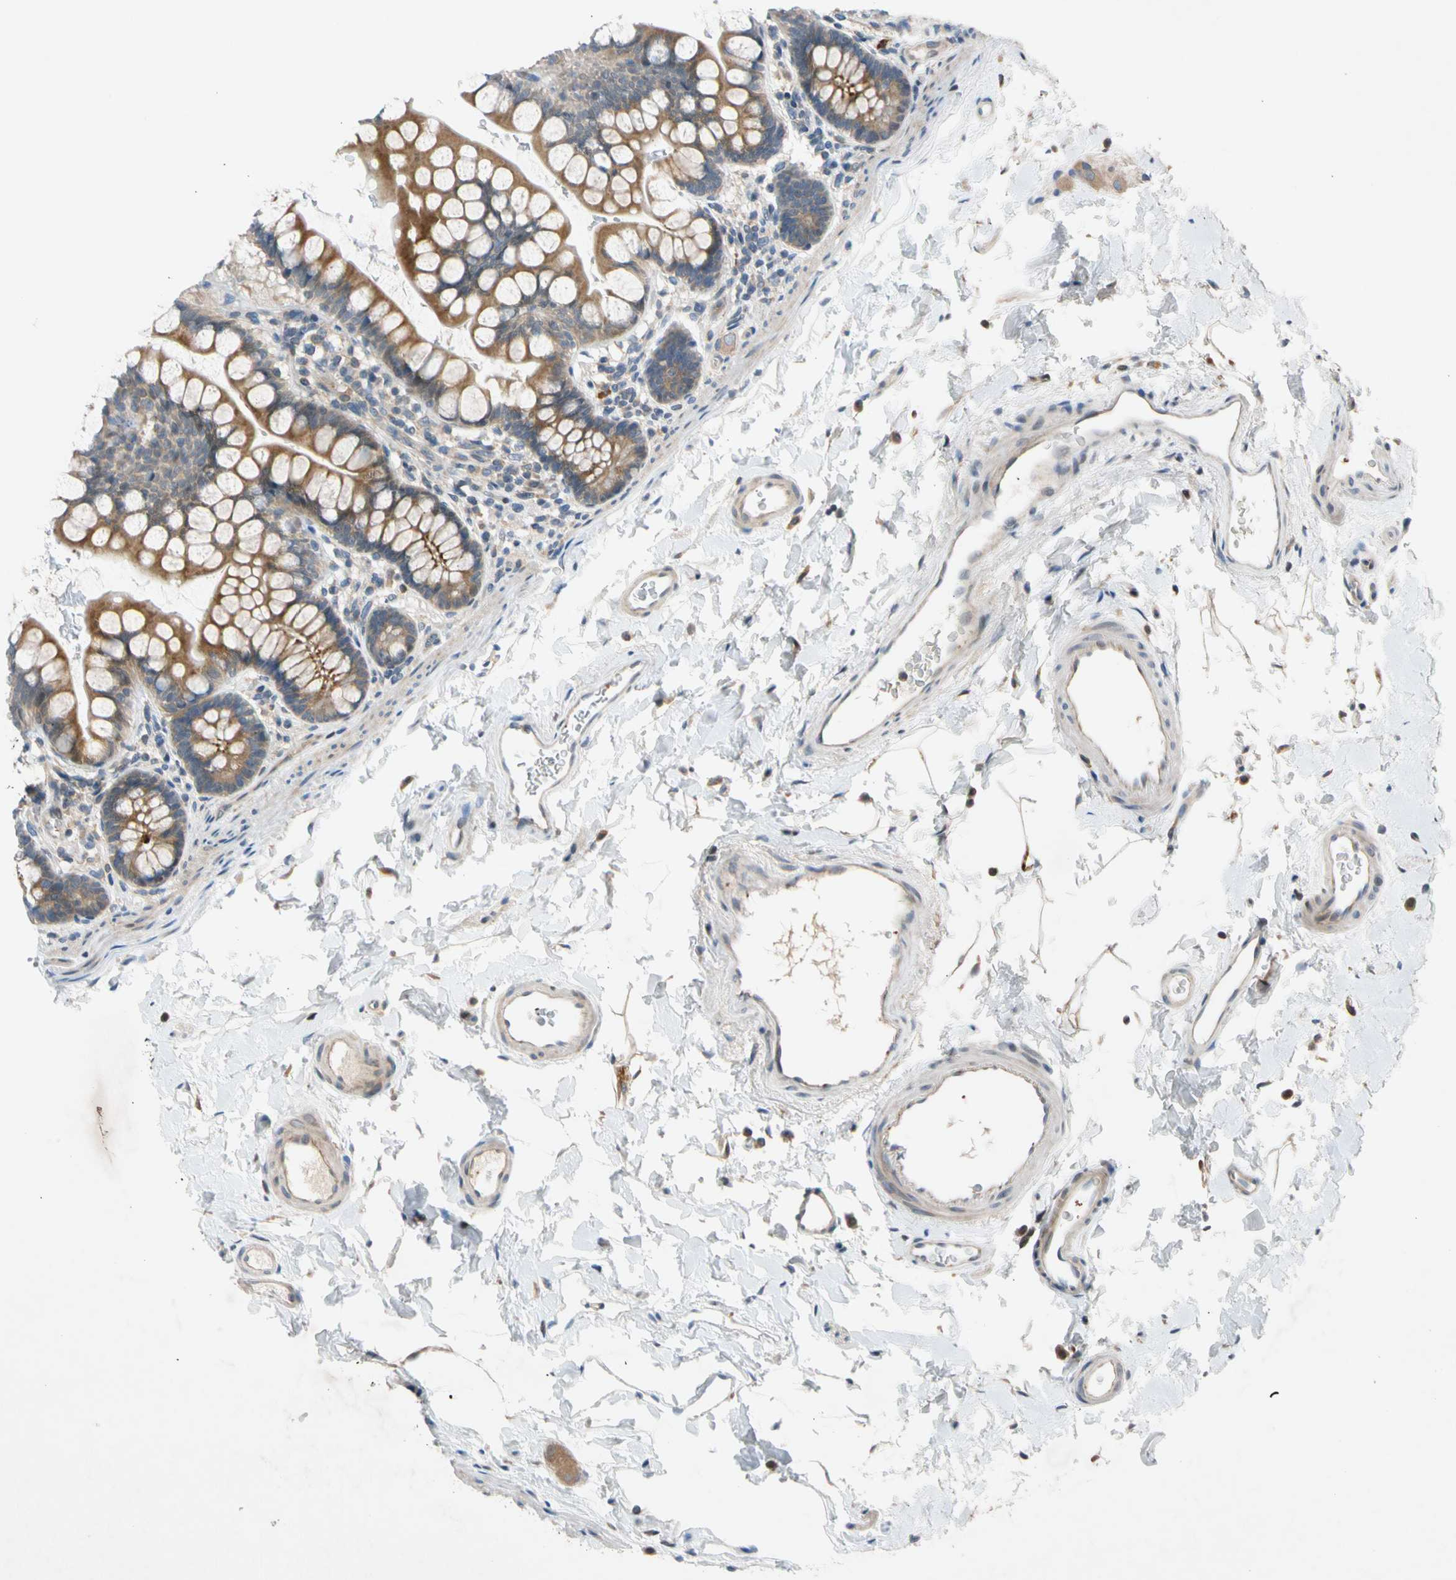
{"staining": {"intensity": "strong", "quantity": "25%-75%", "location": "cytoplasmic/membranous"}, "tissue": "small intestine", "cell_type": "Glandular cells", "image_type": "normal", "snomed": [{"axis": "morphology", "description": "Normal tissue, NOS"}, {"axis": "topography", "description": "Small intestine"}], "caption": "Small intestine stained for a protein (brown) reveals strong cytoplasmic/membranous positive expression in approximately 25%-75% of glandular cells.", "gene": "CNST", "patient": {"sex": "female", "age": 58}}